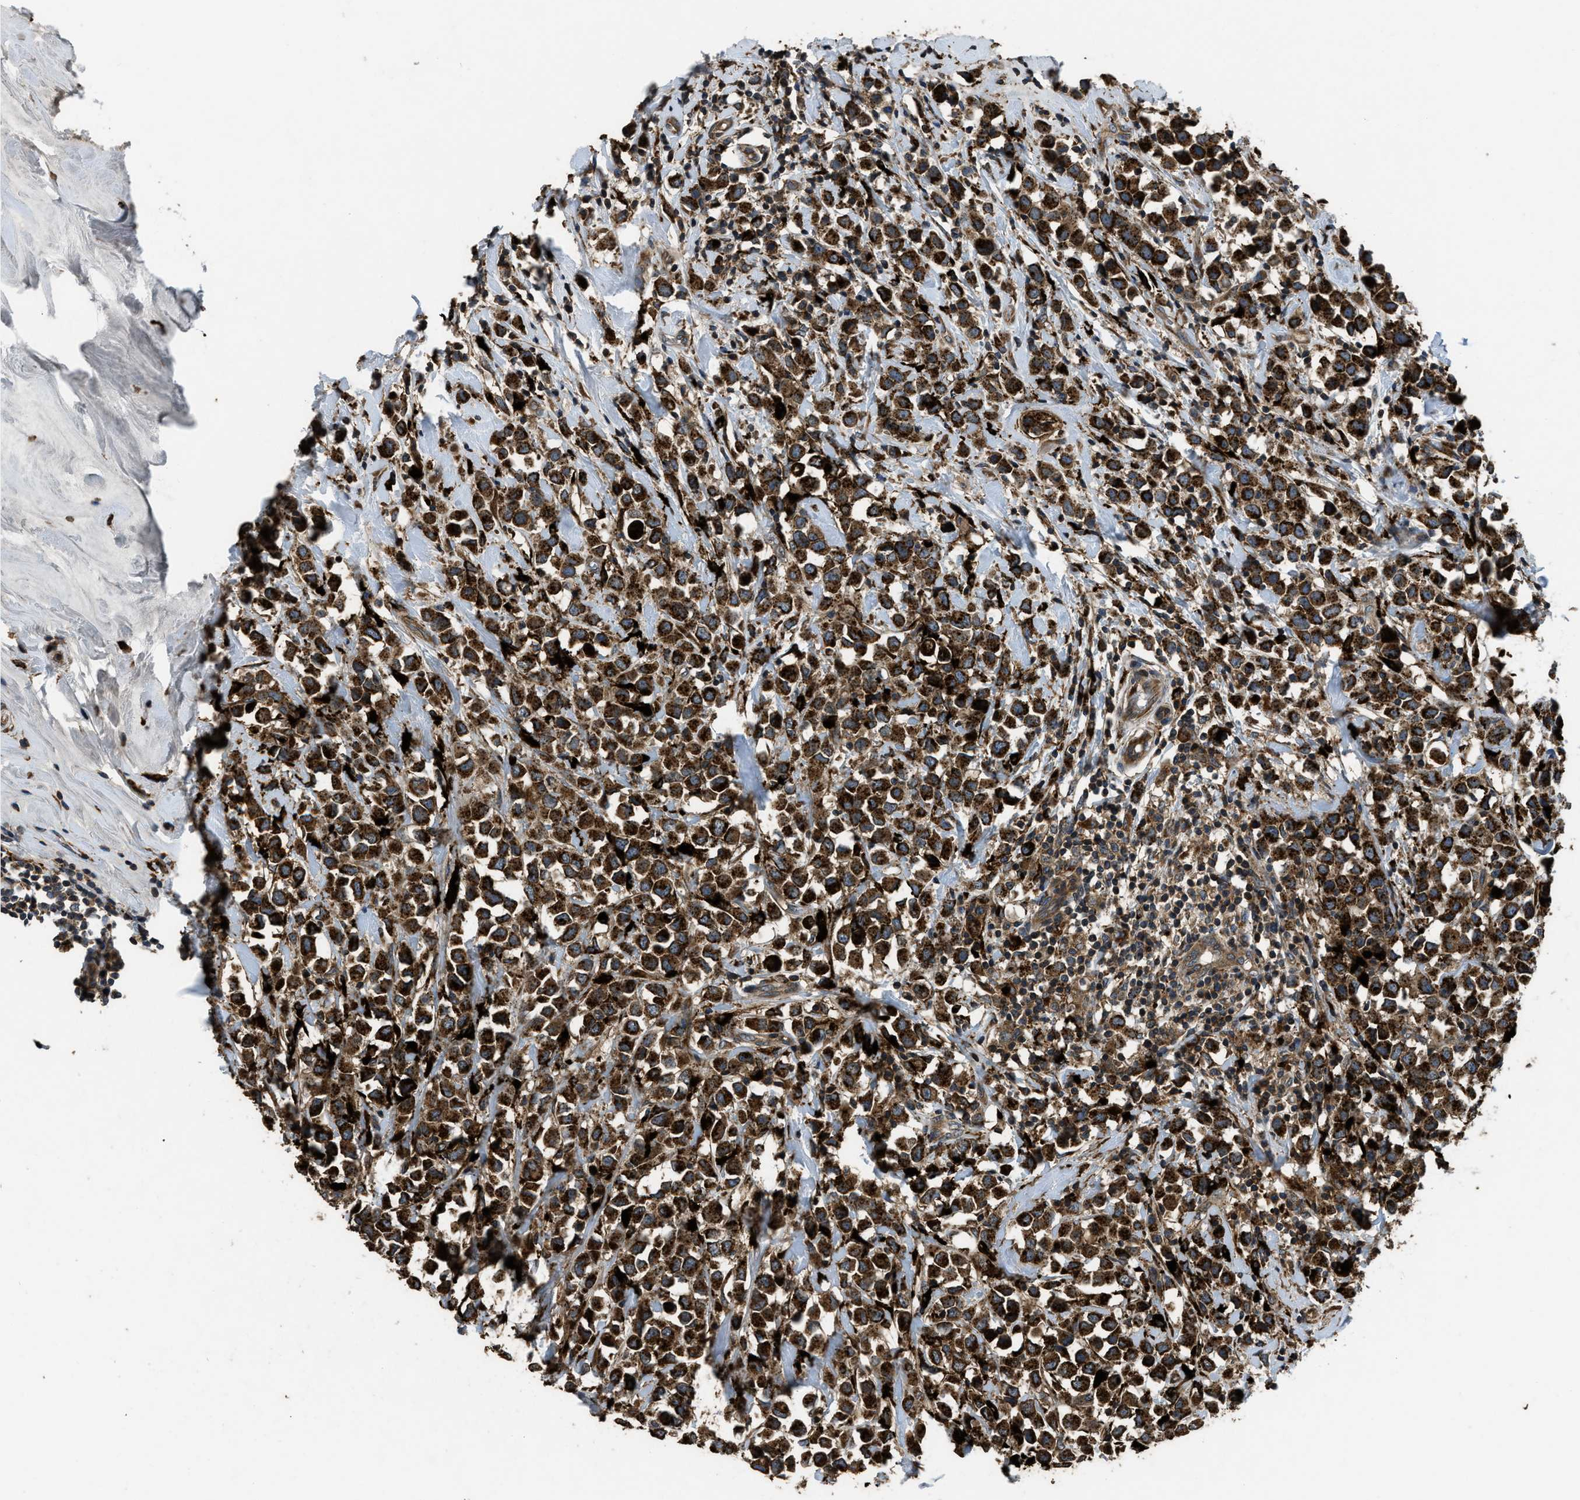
{"staining": {"intensity": "strong", "quantity": ">75%", "location": "cytoplasmic/membranous"}, "tissue": "breast cancer", "cell_type": "Tumor cells", "image_type": "cancer", "snomed": [{"axis": "morphology", "description": "Duct carcinoma"}, {"axis": "topography", "description": "Breast"}], "caption": "High-power microscopy captured an immunohistochemistry (IHC) histopathology image of intraductal carcinoma (breast), revealing strong cytoplasmic/membranous positivity in about >75% of tumor cells.", "gene": "GGH", "patient": {"sex": "female", "age": 61}}